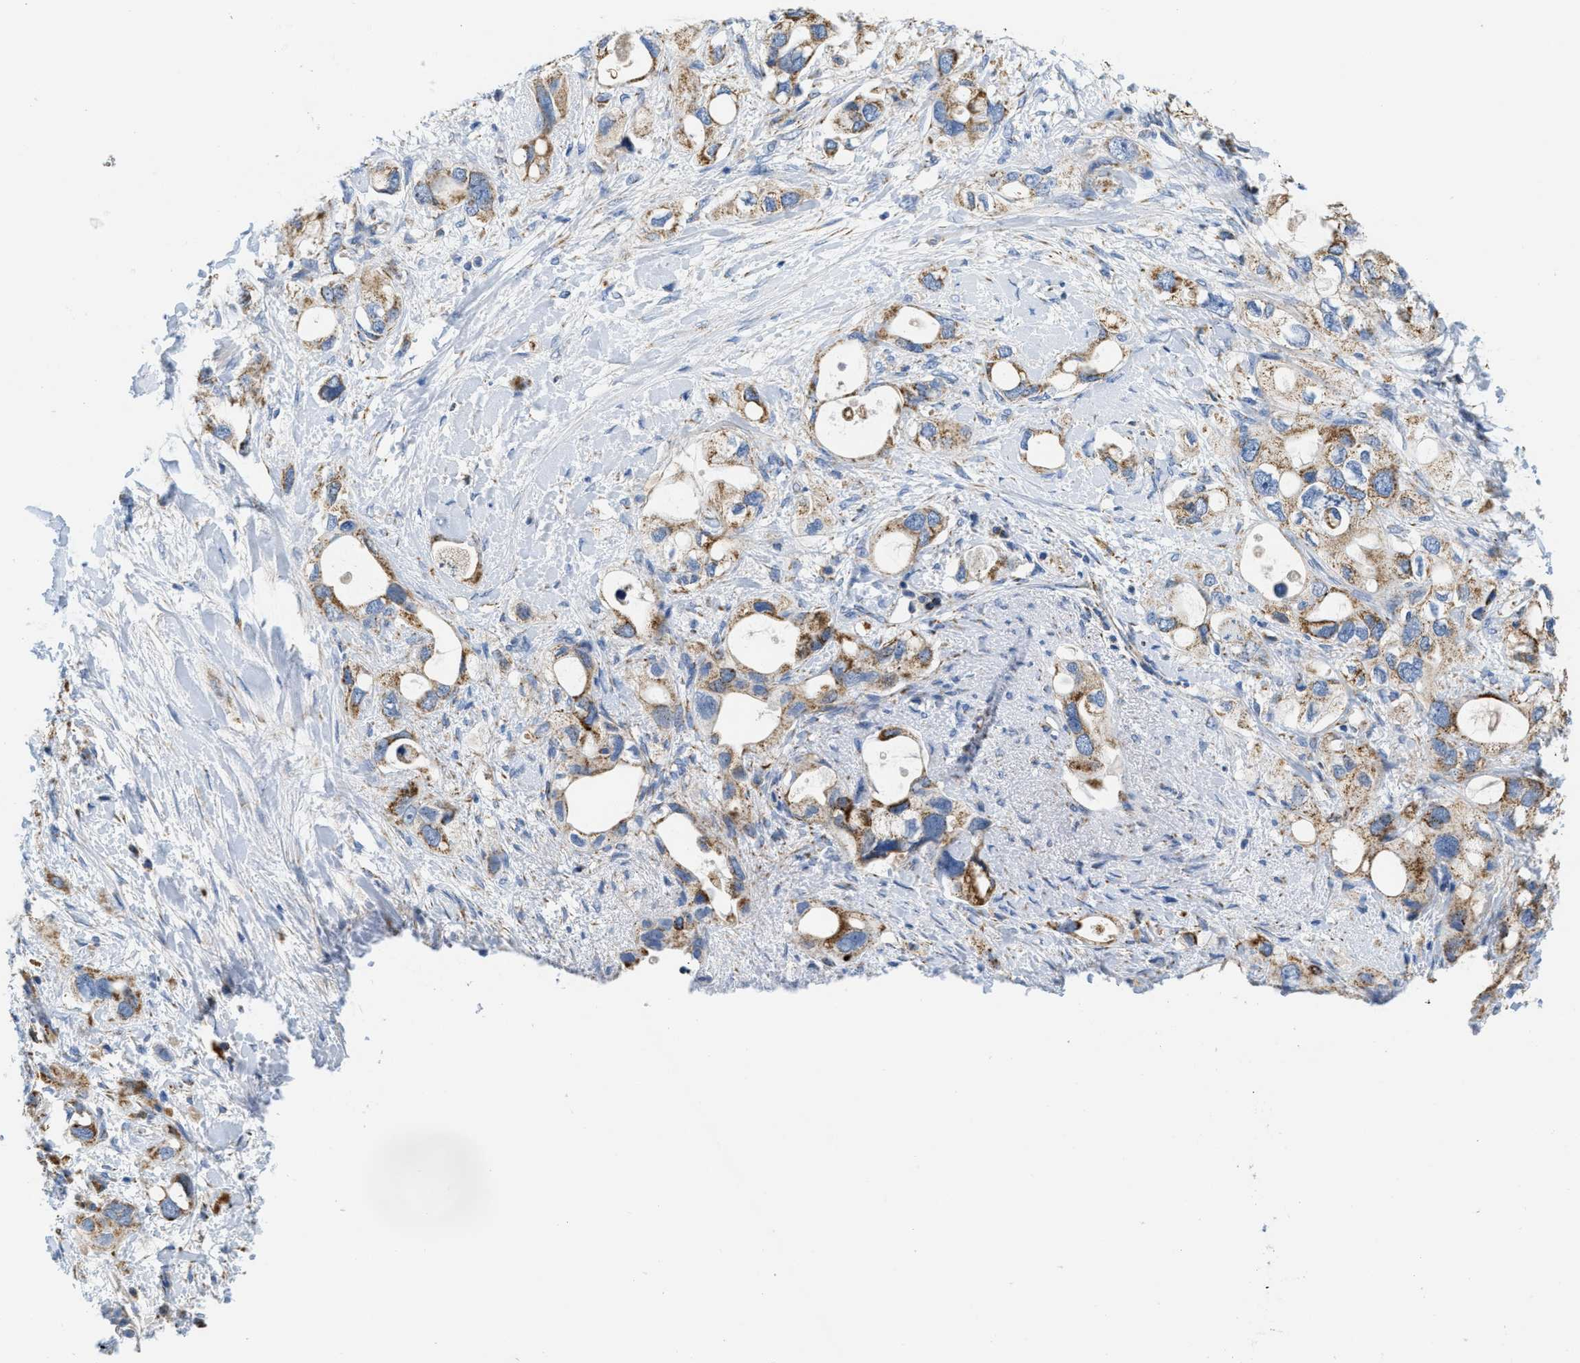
{"staining": {"intensity": "moderate", "quantity": ">75%", "location": "cytoplasmic/membranous"}, "tissue": "pancreatic cancer", "cell_type": "Tumor cells", "image_type": "cancer", "snomed": [{"axis": "morphology", "description": "Adenocarcinoma, NOS"}, {"axis": "topography", "description": "Pancreas"}], "caption": "This photomicrograph reveals IHC staining of pancreatic cancer, with medium moderate cytoplasmic/membranous positivity in approximately >75% of tumor cells.", "gene": "KCNJ5", "patient": {"sex": "female", "age": 56}}